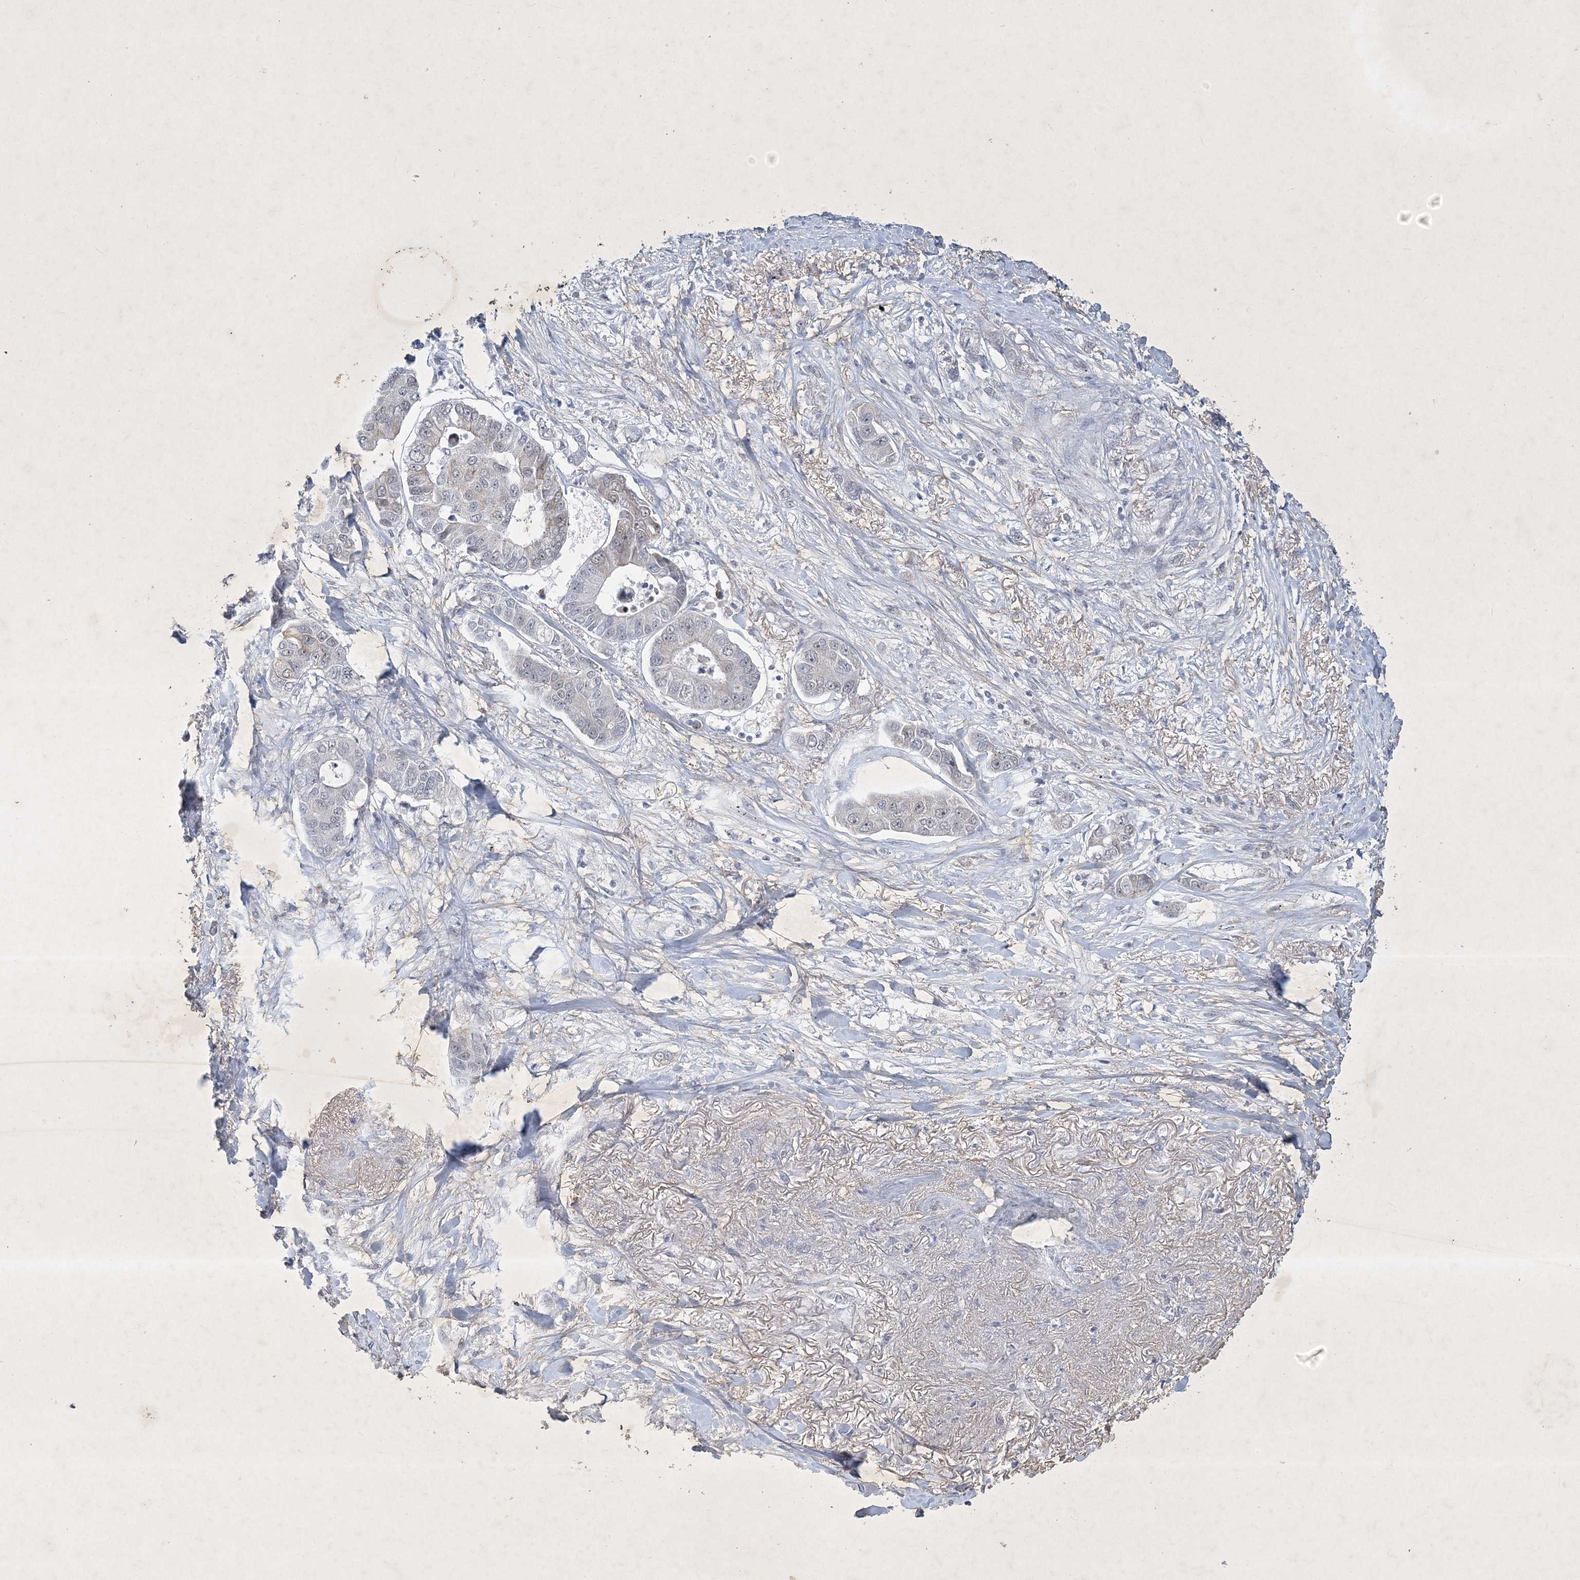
{"staining": {"intensity": "weak", "quantity": "<25%", "location": "cytoplasmic/membranous"}, "tissue": "lung cancer", "cell_type": "Tumor cells", "image_type": "cancer", "snomed": [{"axis": "morphology", "description": "Adenocarcinoma, NOS"}, {"axis": "topography", "description": "Lung"}], "caption": "Immunohistochemistry micrograph of neoplastic tissue: human lung cancer stained with DAB reveals no significant protein staining in tumor cells.", "gene": "ZBTB9", "patient": {"sex": "male", "age": 49}}